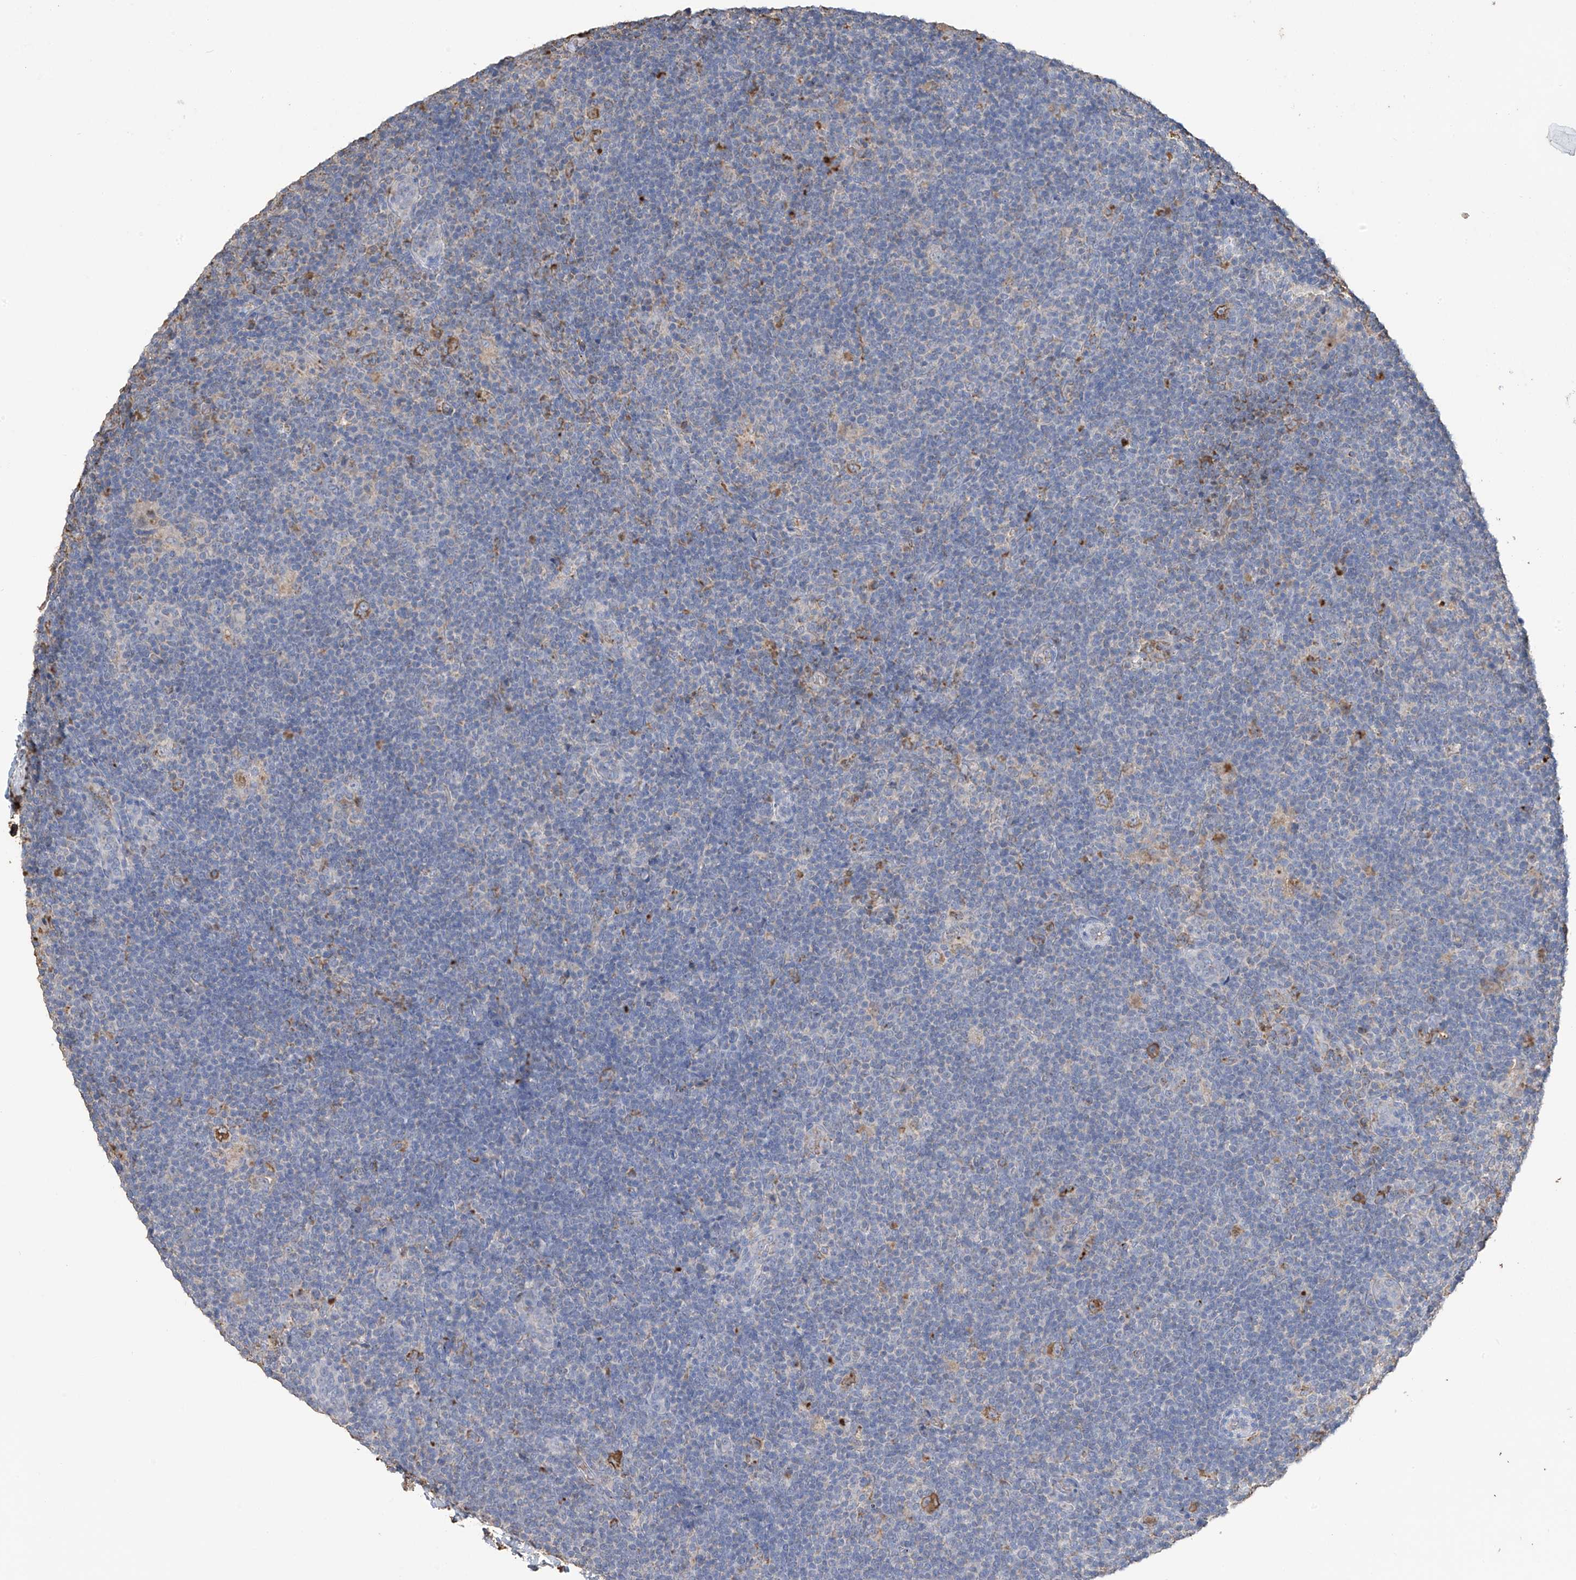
{"staining": {"intensity": "moderate", "quantity": ">75%", "location": "cytoplasmic/membranous"}, "tissue": "lymphoma", "cell_type": "Tumor cells", "image_type": "cancer", "snomed": [{"axis": "morphology", "description": "Hodgkin's disease, NOS"}, {"axis": "topography", "description": "Lymph node"}], "caption": "A brown stain highlights moderate cytoplasmic/membranous positivity of a protein in lymphoma tumor cells. (DAB IHC, brown staining for protein, blue staining for nuclei).", "gene": "OGT", "patient": {"sex": "female", "age": 57}}